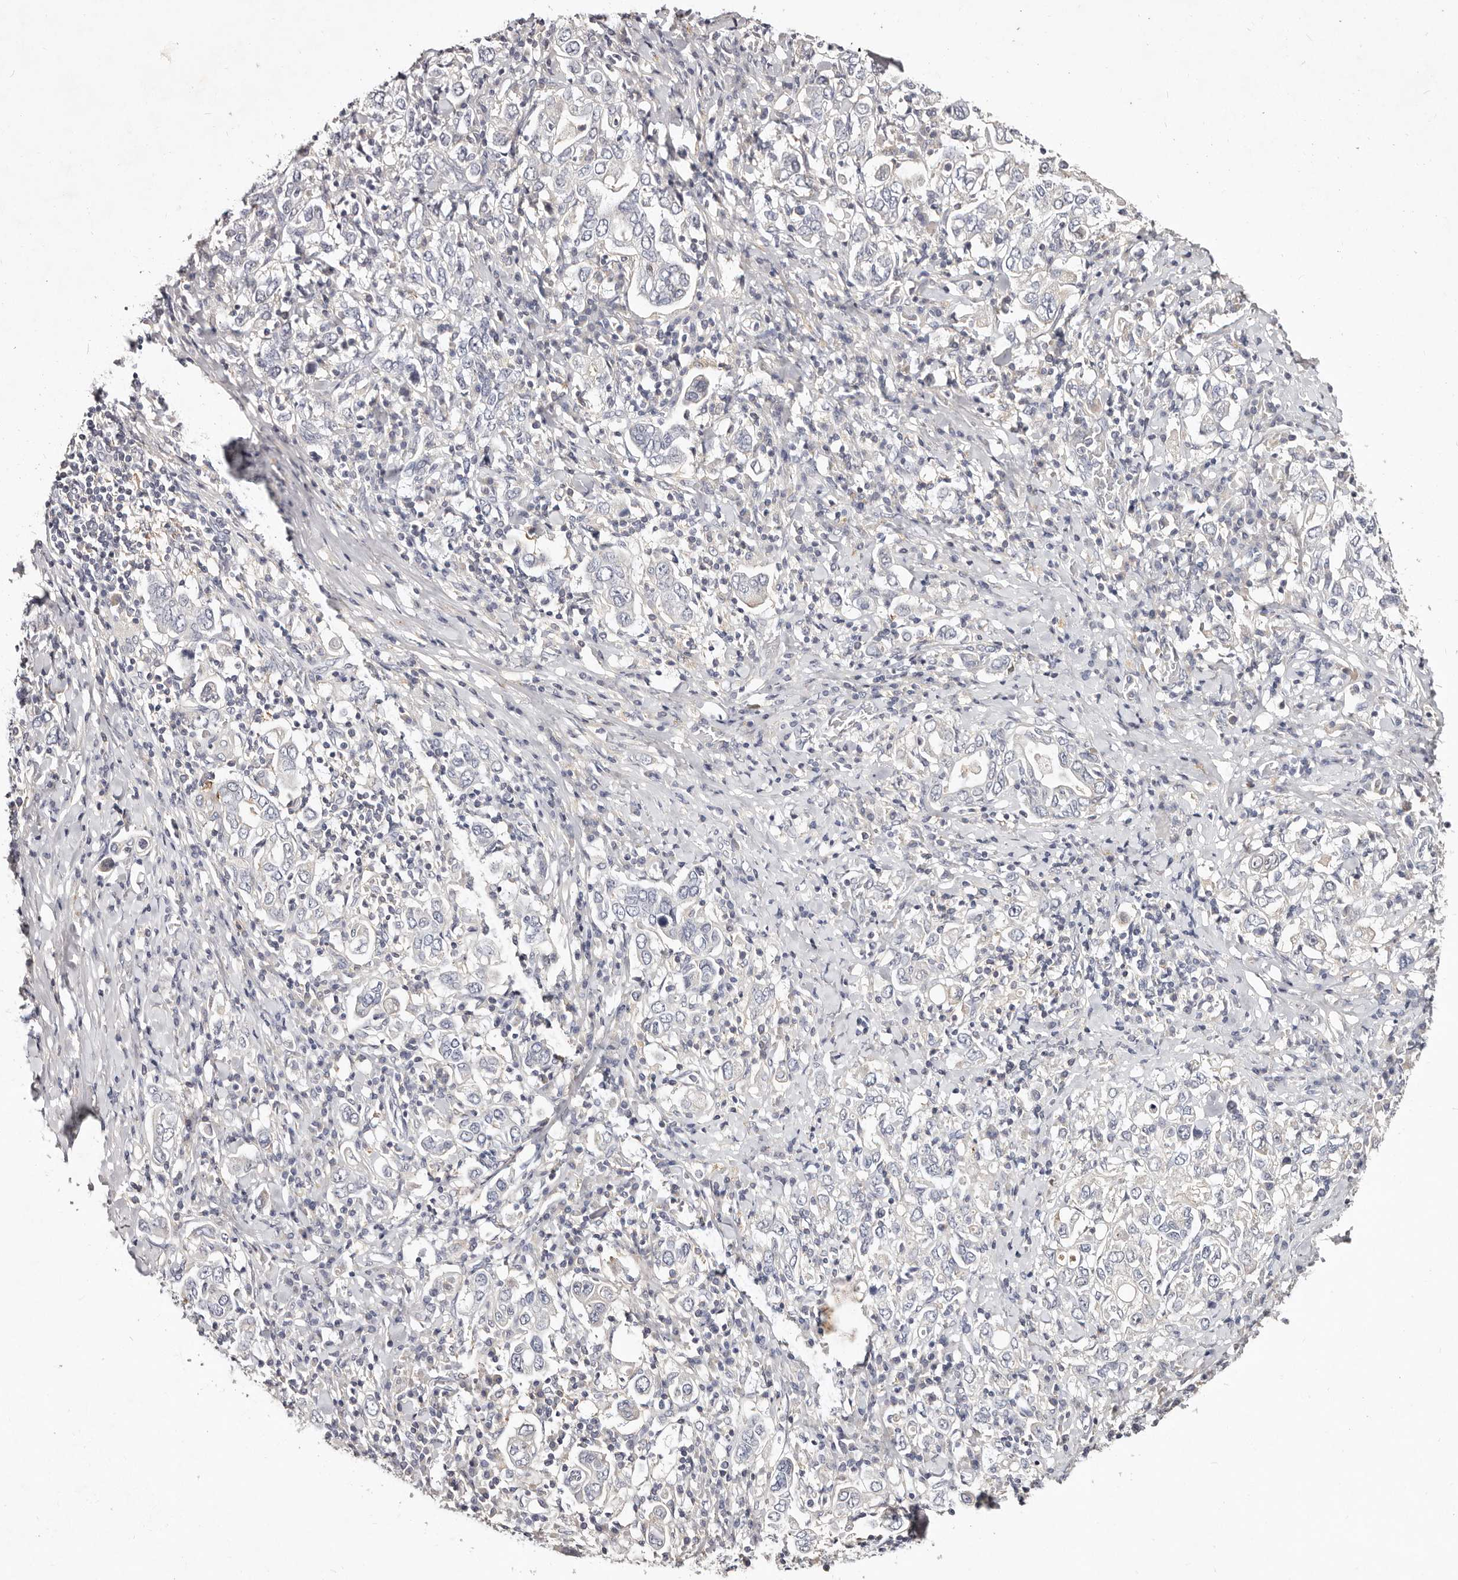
{"staining": {"intensity": "negative", "quantity": "none", "location": "none"}, "tissue": "stomach cancer", "cell_type": "Tumor cells", "image_type": "cancer", "snomed": [{"axis": "morphology", "description": "Adenocarcinoma, NOS"}, {"axis": "topography", "description": "Stomach, upper"}], "caption": "Stomach cancer (adenocarcinoma) was stained to show a protein in brown. There is no significant positivity in tumor cells.", "gene": "MRPS33", "patient": {"sex": "male", "age": 62}}